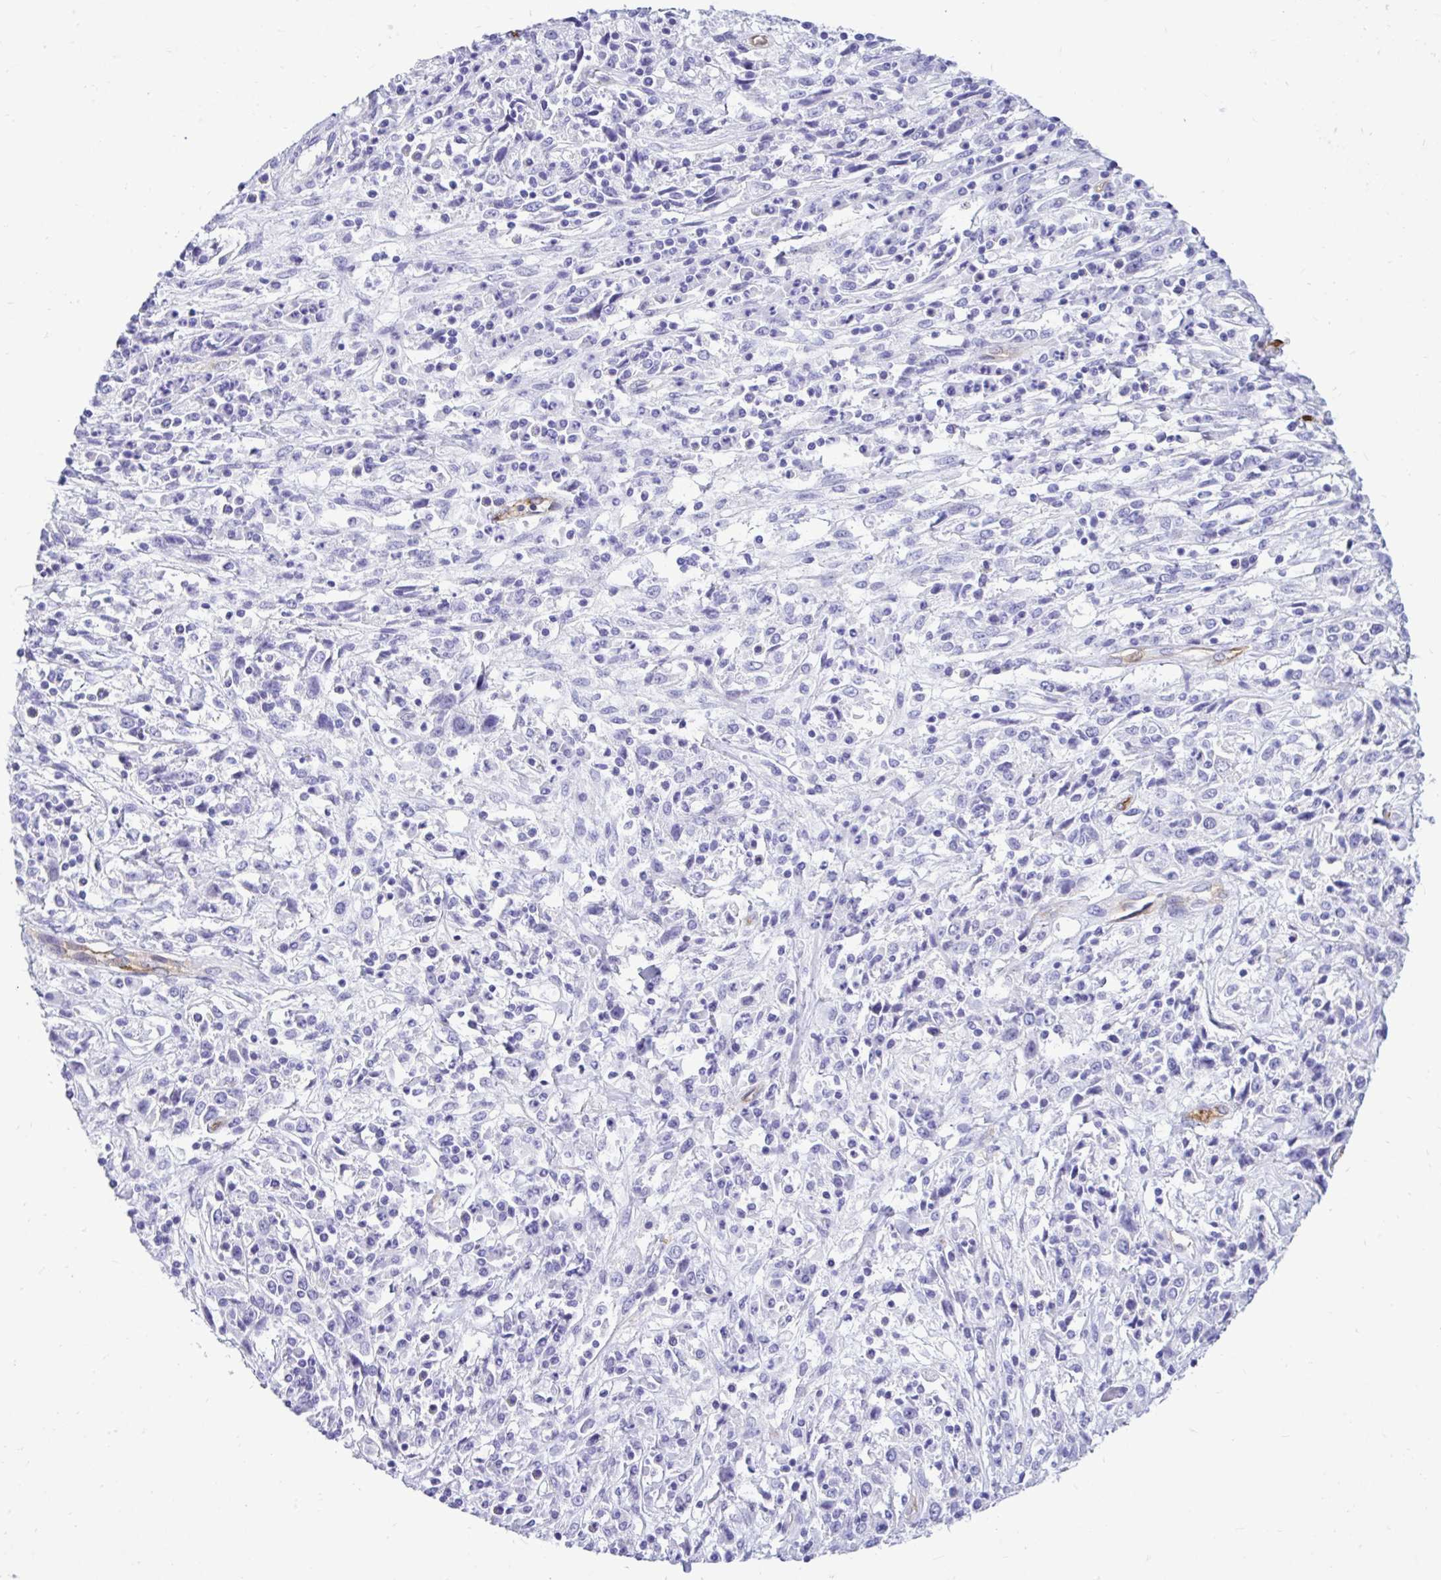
{"staining": {"intensity": "negative", "quantity": "none", "location": "none"}, "tissue": "cervical cancer", "cell_type": "Tumor cells", "image_type": "cancer", "snomed": [{"axis": "morphology", "description": "Adenocarcinoma, NOS"}, {"axis": "topography", "description": "Cervix"}], "caption": "Immunohistochemical staining of cervical cancer reveals no significant staining in tumor cells.", "gene": "ABCG2", "patient": {"sex": "female", "age": 40}}